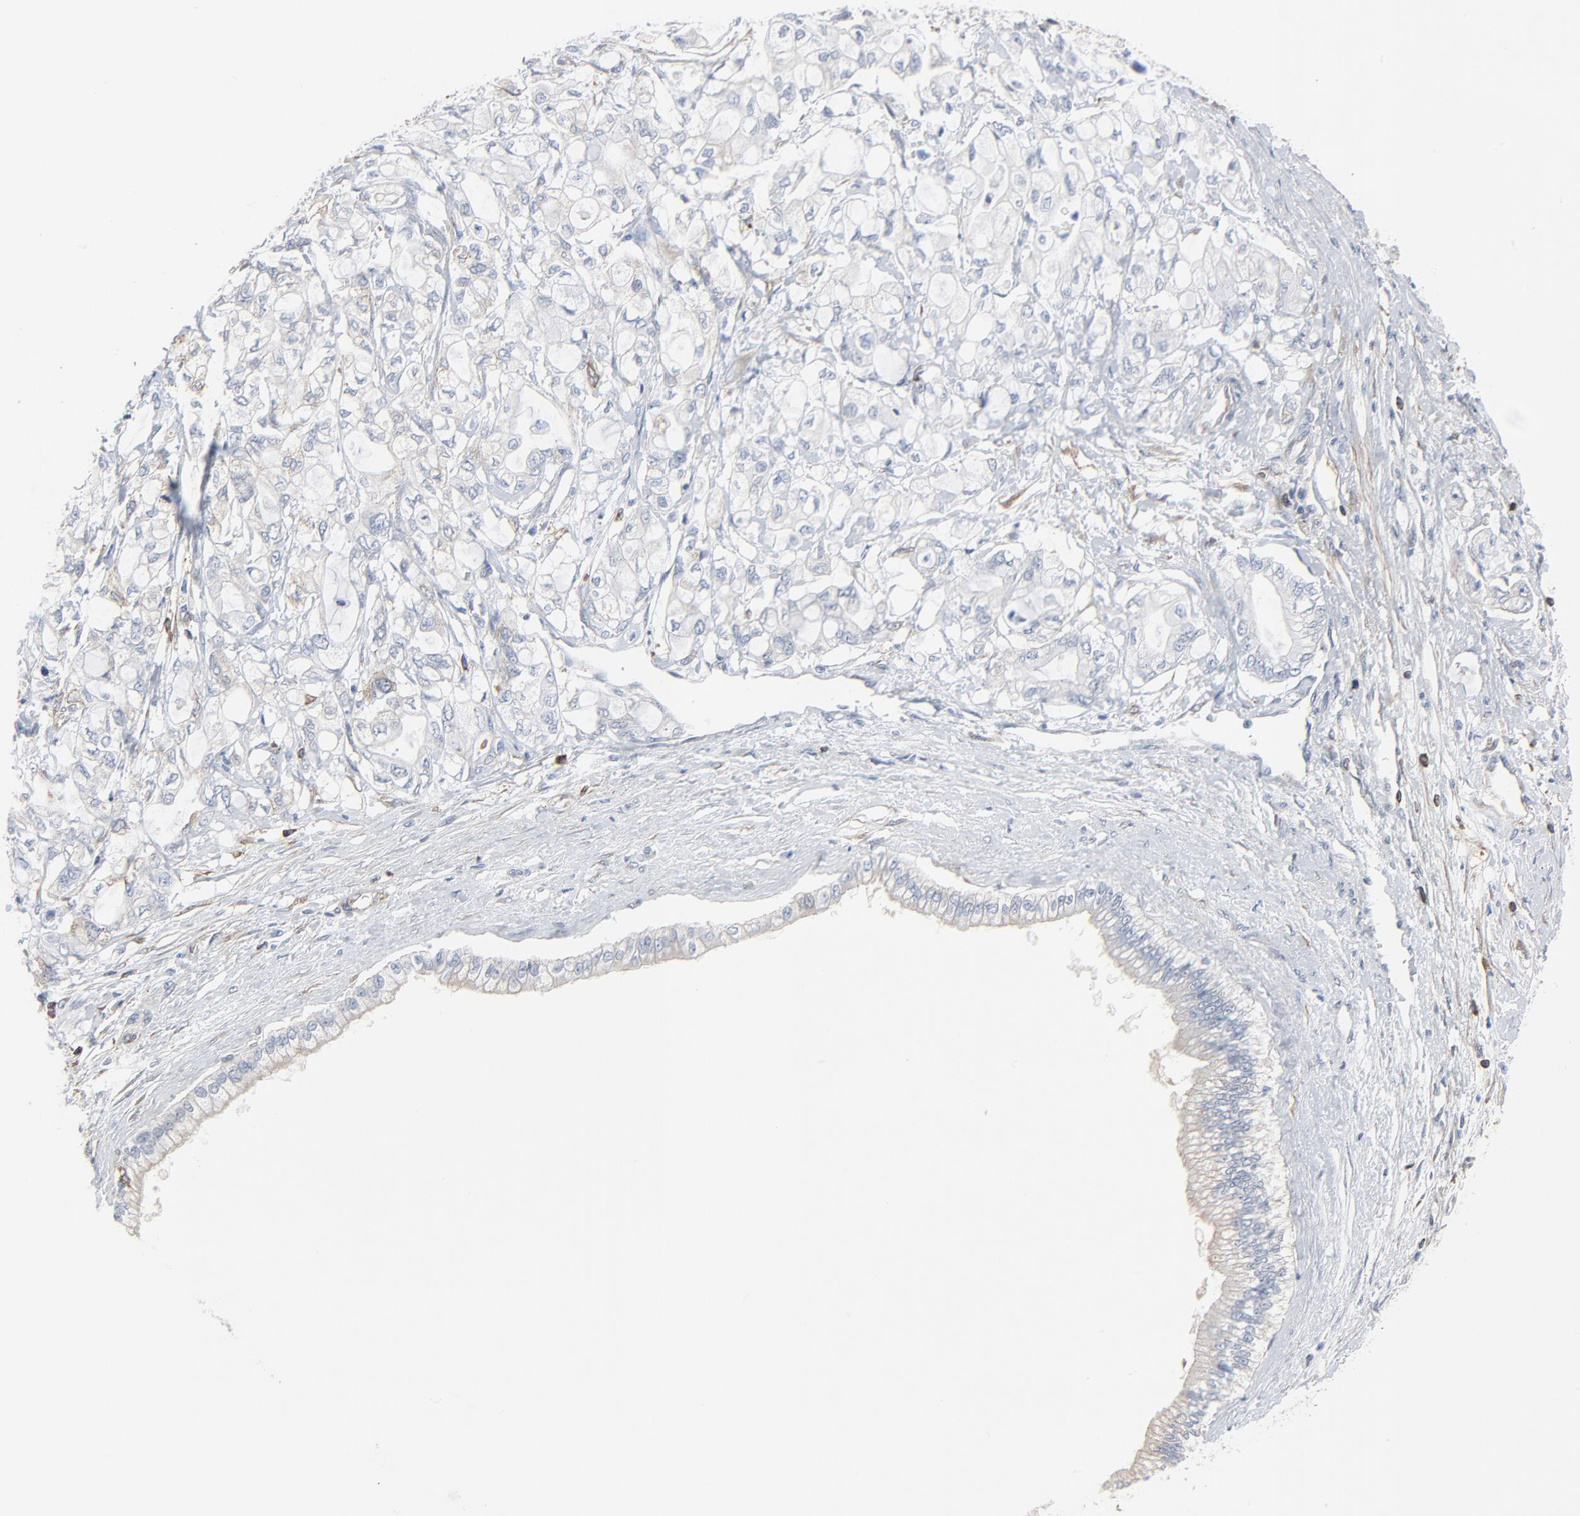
{"staining": {"intensity": "negative", "quantity": "none", "location": "none"}, "tissue": "pancreatic cancer", "cell_type": "Tumor cells", "image_type": "cancer", "snomed": [{"axis": "morphology", "description": "Adenocarcinoma, NOS"}, {"axis": "topography", "description": "Pancreas"}], "caption": "Tumor cells are negative for protein expression in human pancreatic cancer (adenocarcinoma).", "gene": "OPTN", "patient": {"sex": "male", "age": 79}}